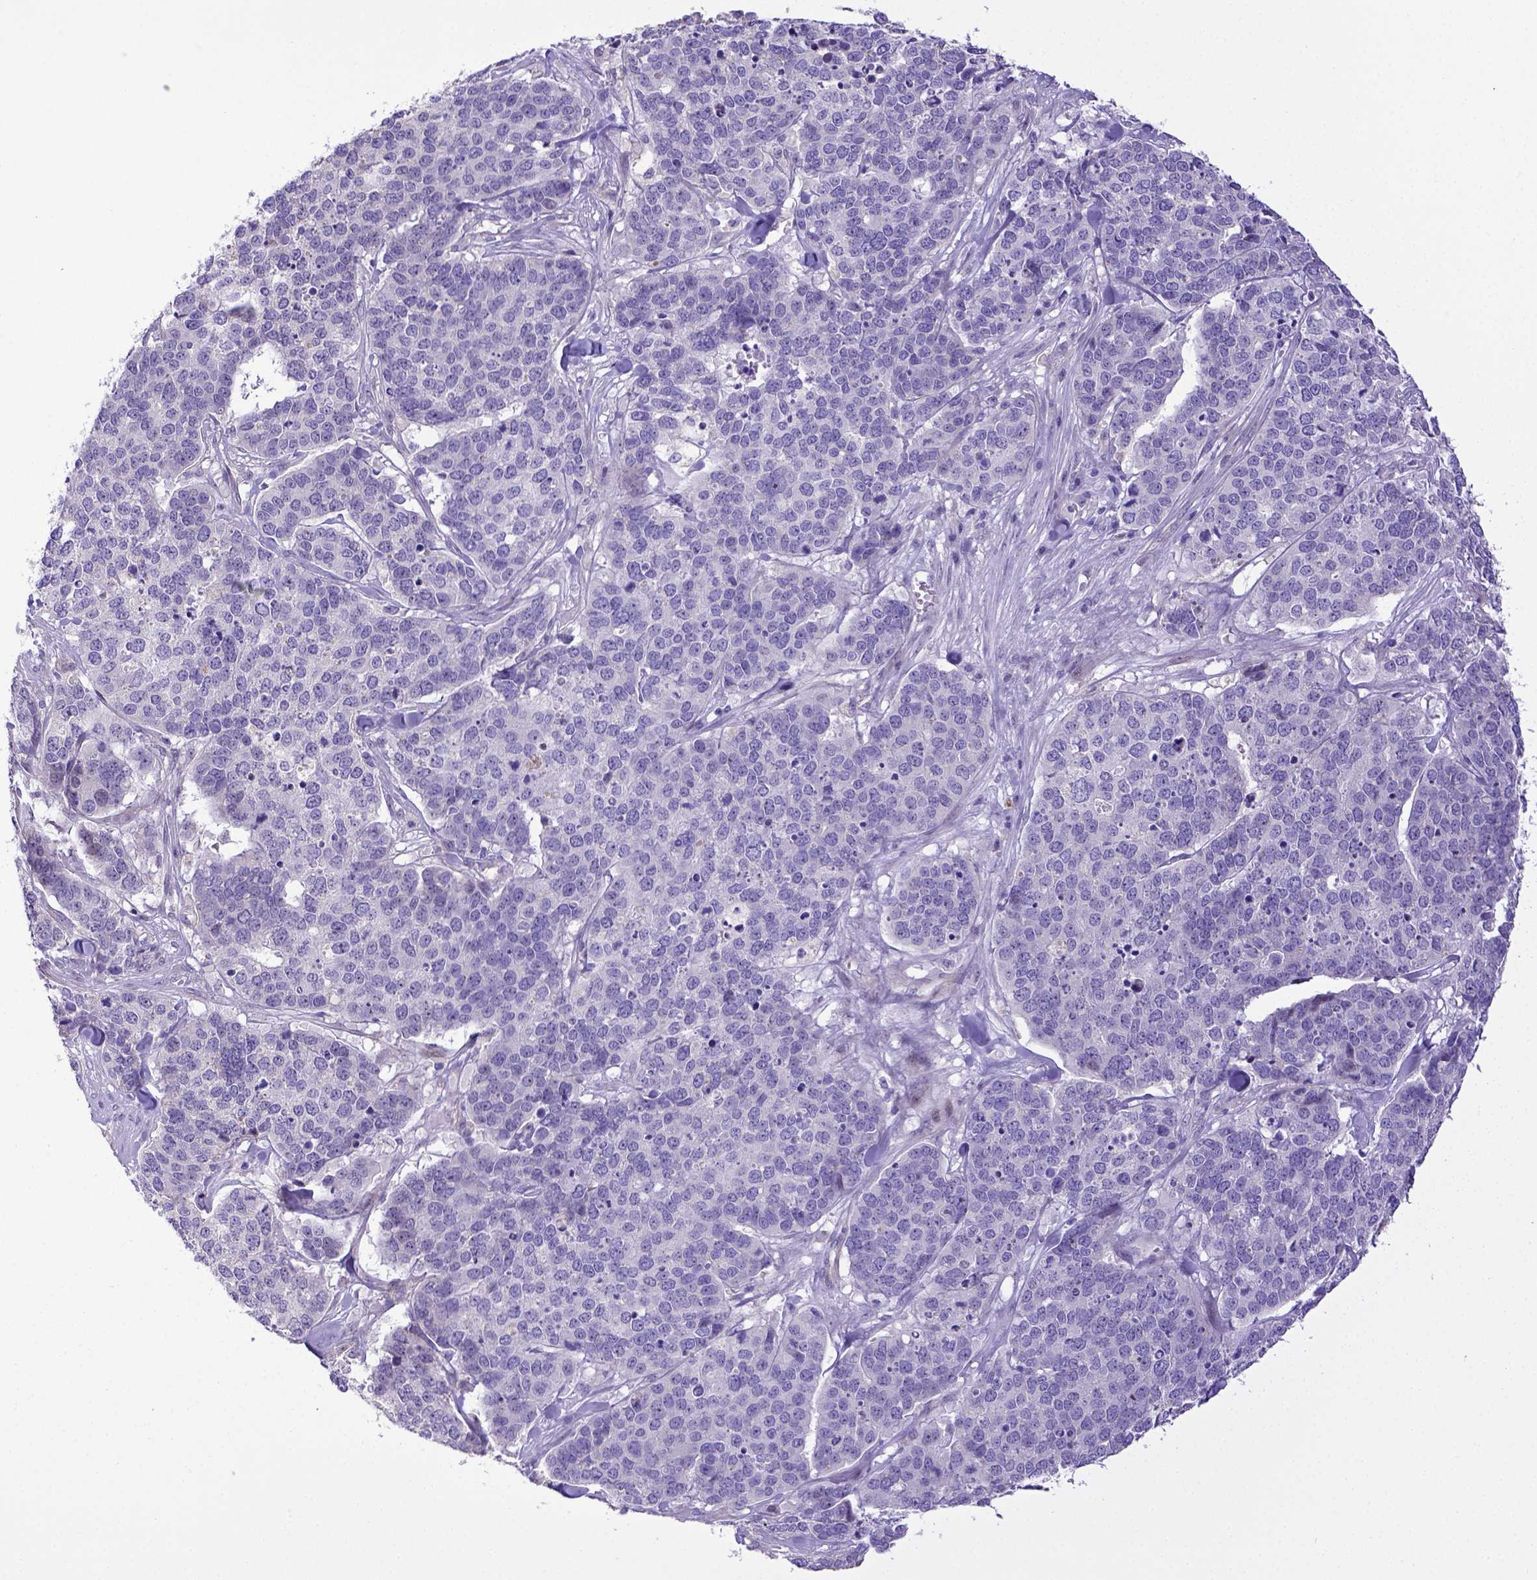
{"staining": {"intensity": "negative", "quantity": "none", "location": "none"}, "tissue": "ovarian cancer", "cell_type": "Tumor cells", "image_type": "cancer", "snomed": [{"axis": "morphology", "description": "Carcinoma, endometroid"}, {"axis": "topography", "description": "Ovary"}], "caption": "The histopathology image exhibits no significant expression in tumor cells of ovarian cancer (endometroid carcinoma). (DAB IHC visualized using brightfield microscopy, high magnification).", "gene": "CD40", "patient": {"sex": "female", "age": 65}}